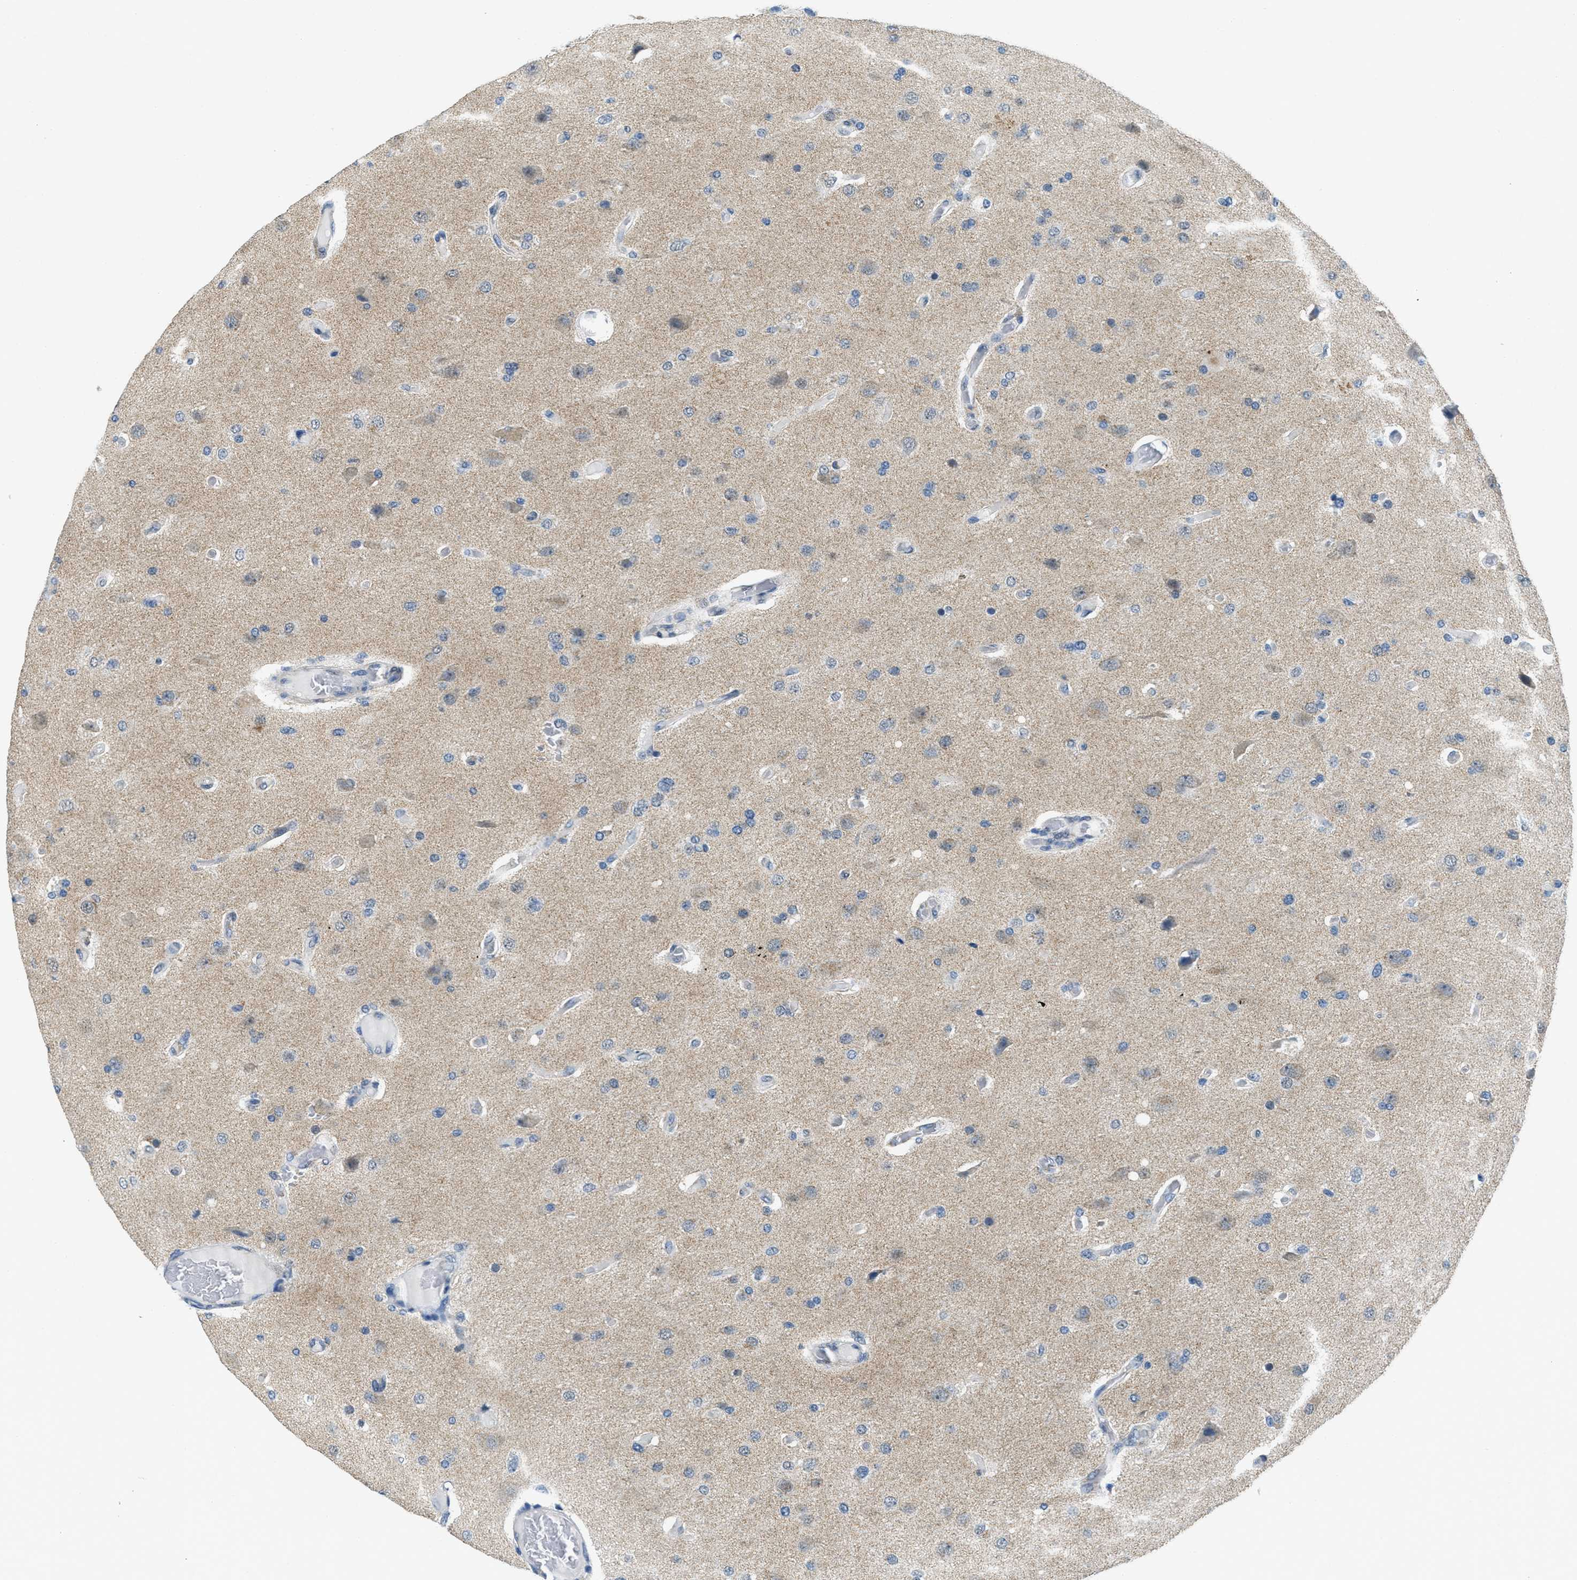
{"staining": {"intensity": "weak", "quantity": "25%-75%", "location": "cytoplasmic/membranous"}, "tissue": "glioma", "cell_type": "Tumor cells", "image_type": "cancer", "snomed": [{"axis": "morphology", "description": "Normal tissue, NOS"}, {"axis": "morphology", "description": "Glioma, malignant, High grade"}, {"axis": "topography", "description": "Cerebral cortex"}], "caption": "Tumor cells show weak cytoplasmic/membranous expression in about 25%-75% of cells in glioma.", "gene": "TOMM70", "patient": {"sex": "male", "age": 77}}